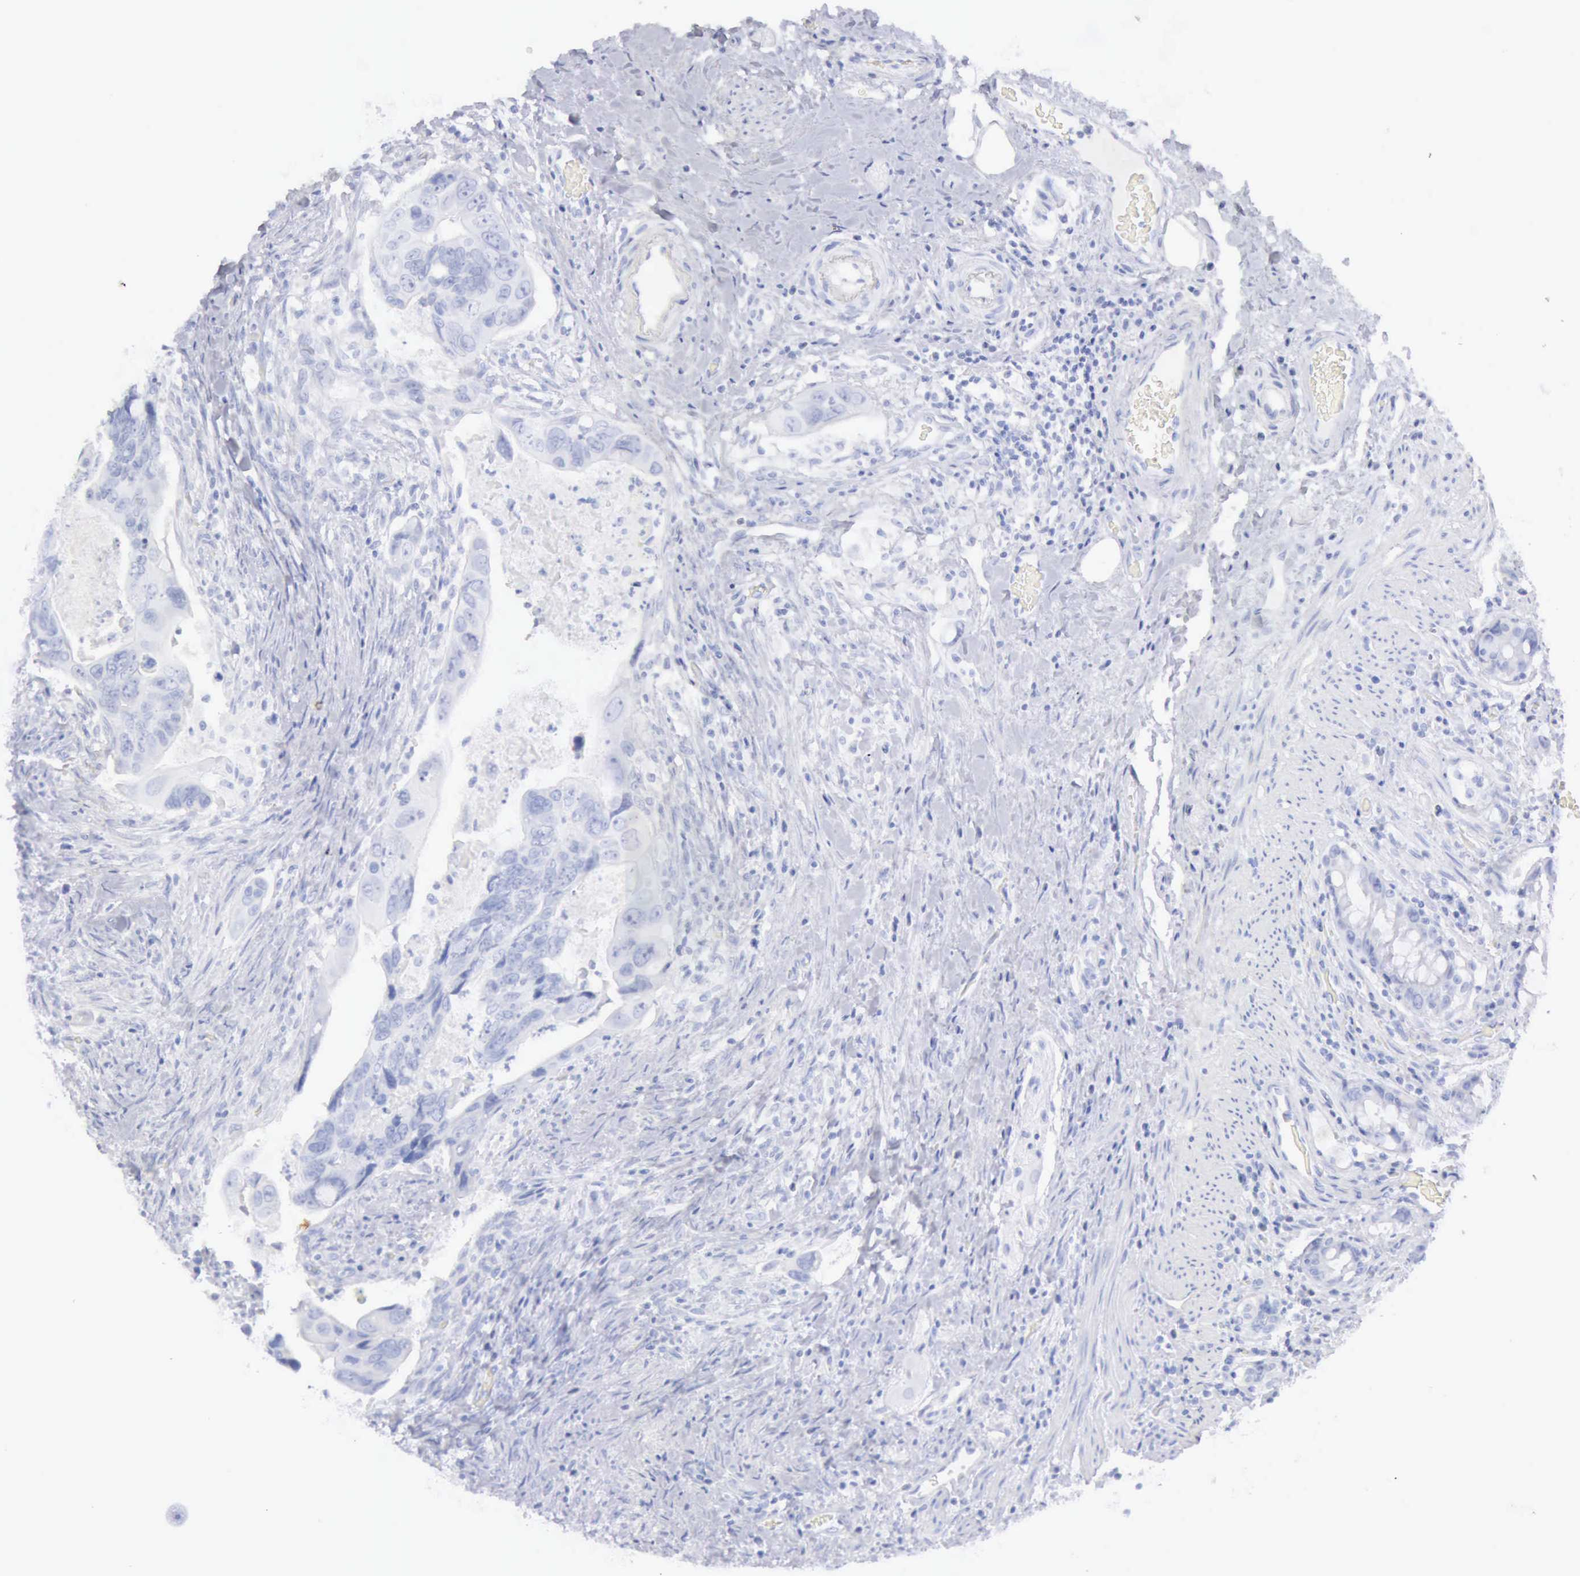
{"staining": {"intensity": "negative", "quantity": "none", "location": "none"}, "tissue": "colorectal cancer", "cell_type": "Tumor cells", "image_type": "cancer", "snomed": [{"axis": "morphology", "description": "Adenocarcinoma, NOS"}, {"axis": "topography", "description": "Rectum"}], "caption": "Tumor cells show no significant staining in colorectal adenocarcinoma.", "gene": "KRT5", "patient": {"sex": "male", "age": 53}}